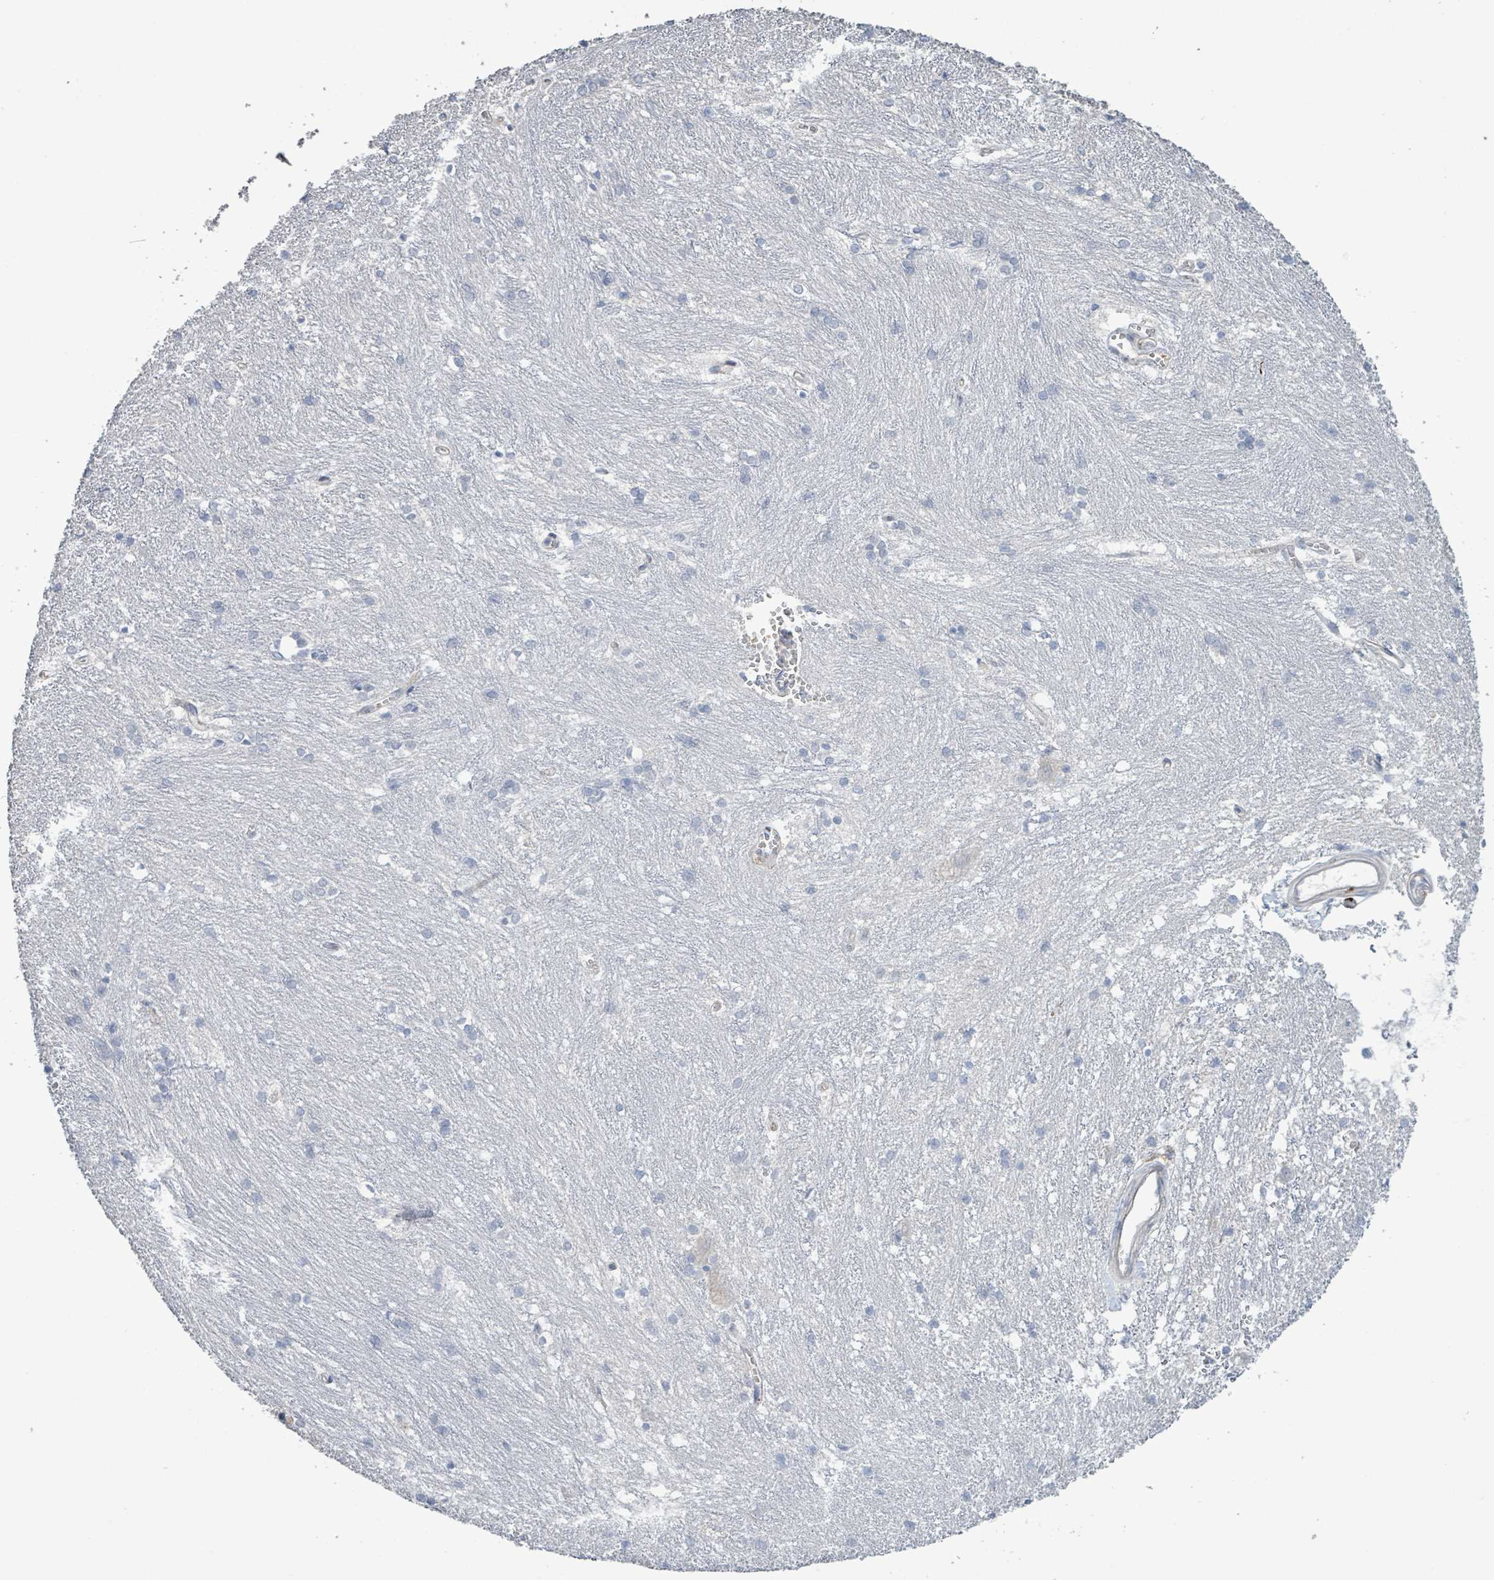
{"staining": {"intensity": "negative", "quantity": "none", "location": "none"}, "tissue": "caudate", "cell_type": "Glial cells", "image_type": "normal", "snomed": [{"axis": "morphology", "description": "Normal tissue, NOS"}, {"axis": "topography", "description": "Lateral ventricle wall"}], "caption": "Immunohistochemistry (IHC) photomicrograph of normal caudate: human caudate stained with DAB displays no significant protein staining in glial cells. (DAB immunohistochemistry, high magnification).", "gene": "LILRA4", "patient": {"sex": "male", "age": 37}}